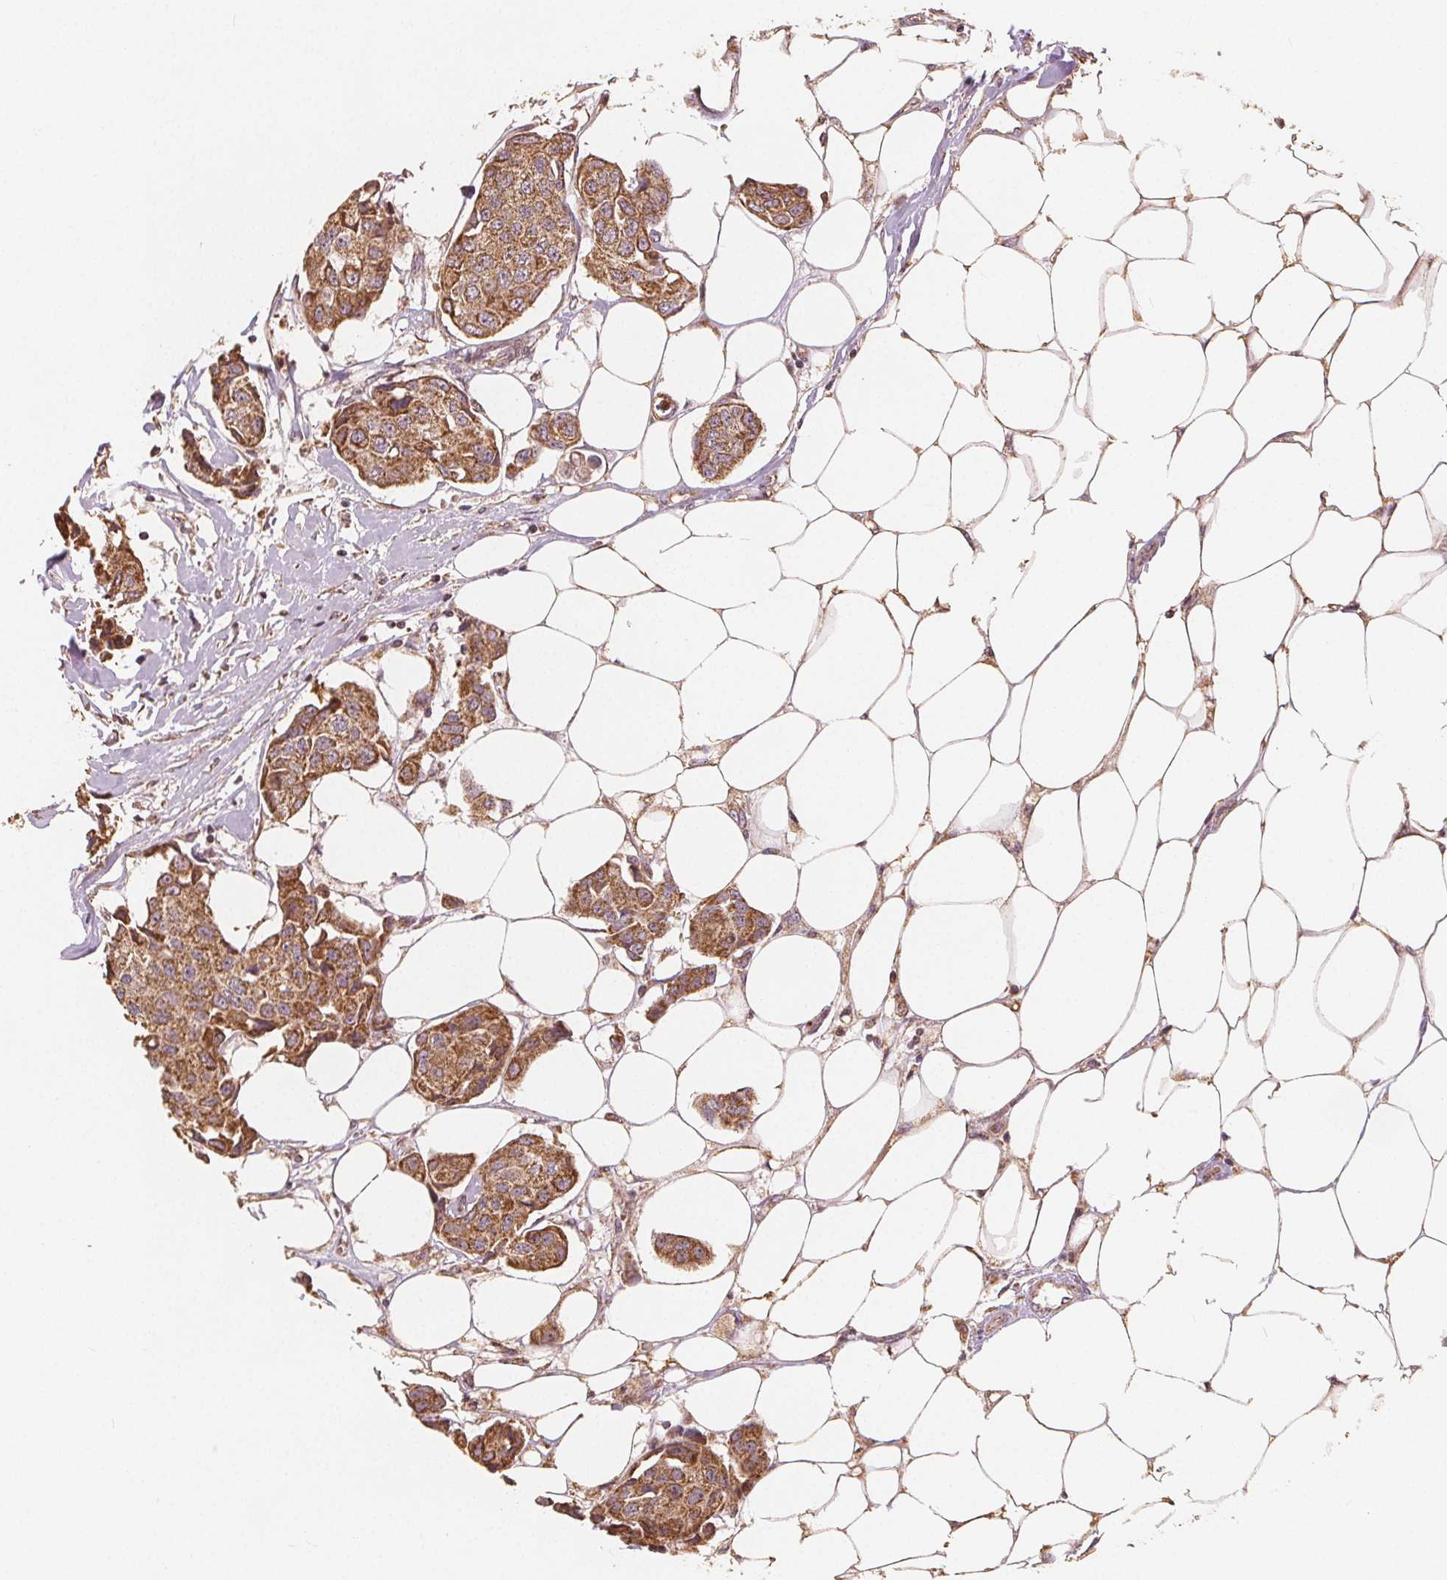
{"staining": {"intensity": "moderate", "quantity": ">75%", "location": "cytoplasmic/membranous"}, "tissue": "breast cancer", "cell_type": "Tumor cells", "image_type": "cancer", "snomed": [{"axis": "morphology", "description": "Duct carcinoma"}, {"axis": "topography", "description": "Breast"}, {"axis": "topography", "description": "Lymph node"}], "caption": "Brown immunohistochemical staining in breast intraductal carcinoma demonstrates moderate cytoplasmic/membranous staining in about >75% of tumor cells. (DAB (3,3'-diaminobenzidine) = brown stain, brightfield microscopy at high magnification).", "gene": "PEX26", "patient": {"sex": "female", "age": 80}}